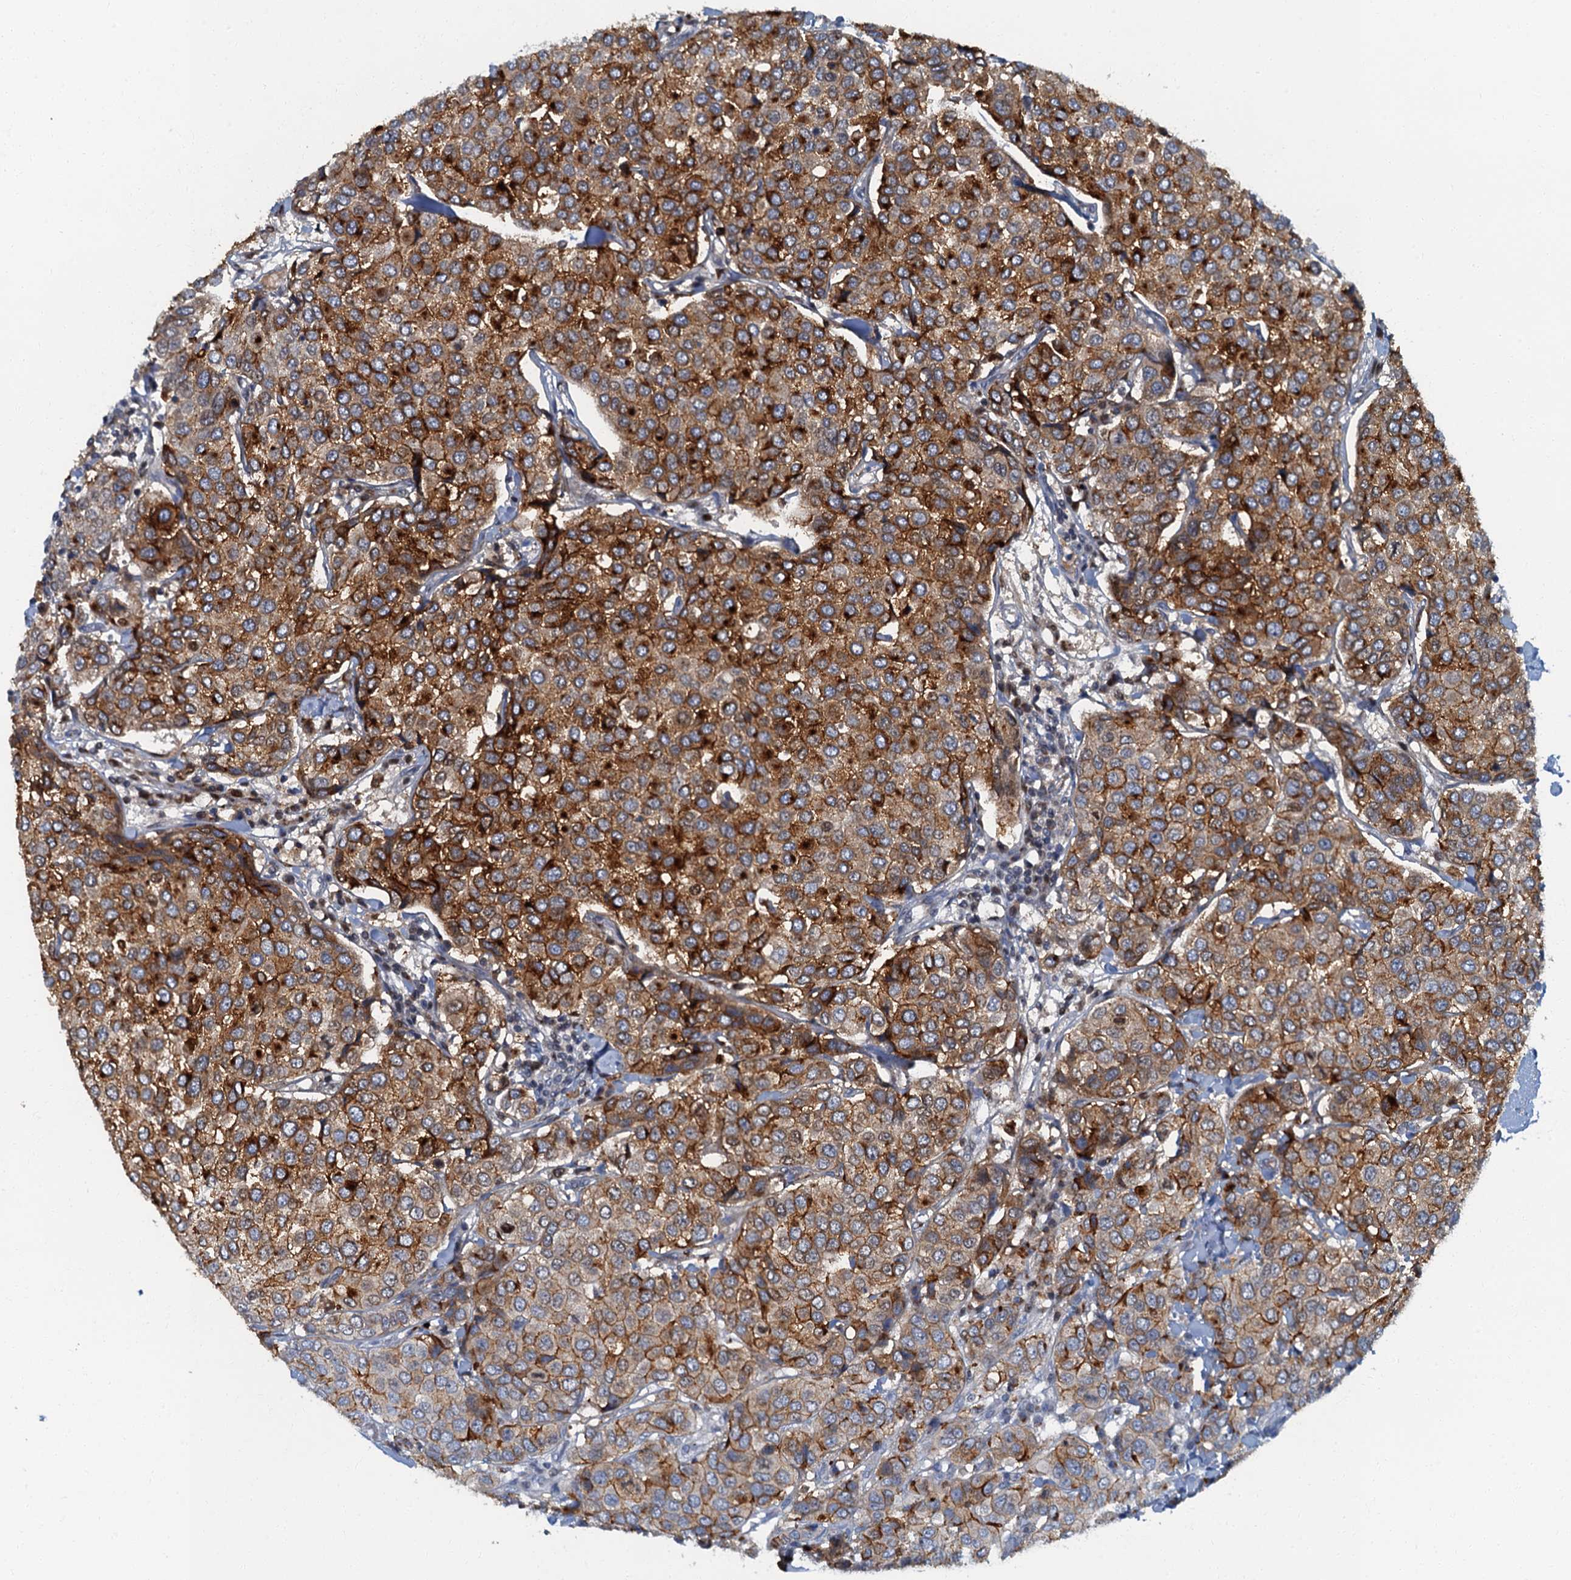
{"staining": {"intensity": "strong", "quantity": ">75%", "location": "cytoplasmic/membranous"}, "tissue": "breast cancer", "cell_type": "Tumor cells", "image_type": "cancer", "snomed": [{"axis": "morphology", "description": "Duct carcinoma"}, {"axis": "topography", "description": "Breast"}], "caption": "Immunohistochemistry (IHC) of breast infiltrating ductal carcinoma reveals high levels of strong cytoplasmic/membranous positivity in about >75% of tumor cells. (Stains: DAB (3,3'-diaminobenzidine) in brown, nuclei in blue, Microscopy: brightfield microscopy at high magnification).", "gene": "LYPD3", "patient": {"sex": "female", "age": 55}}